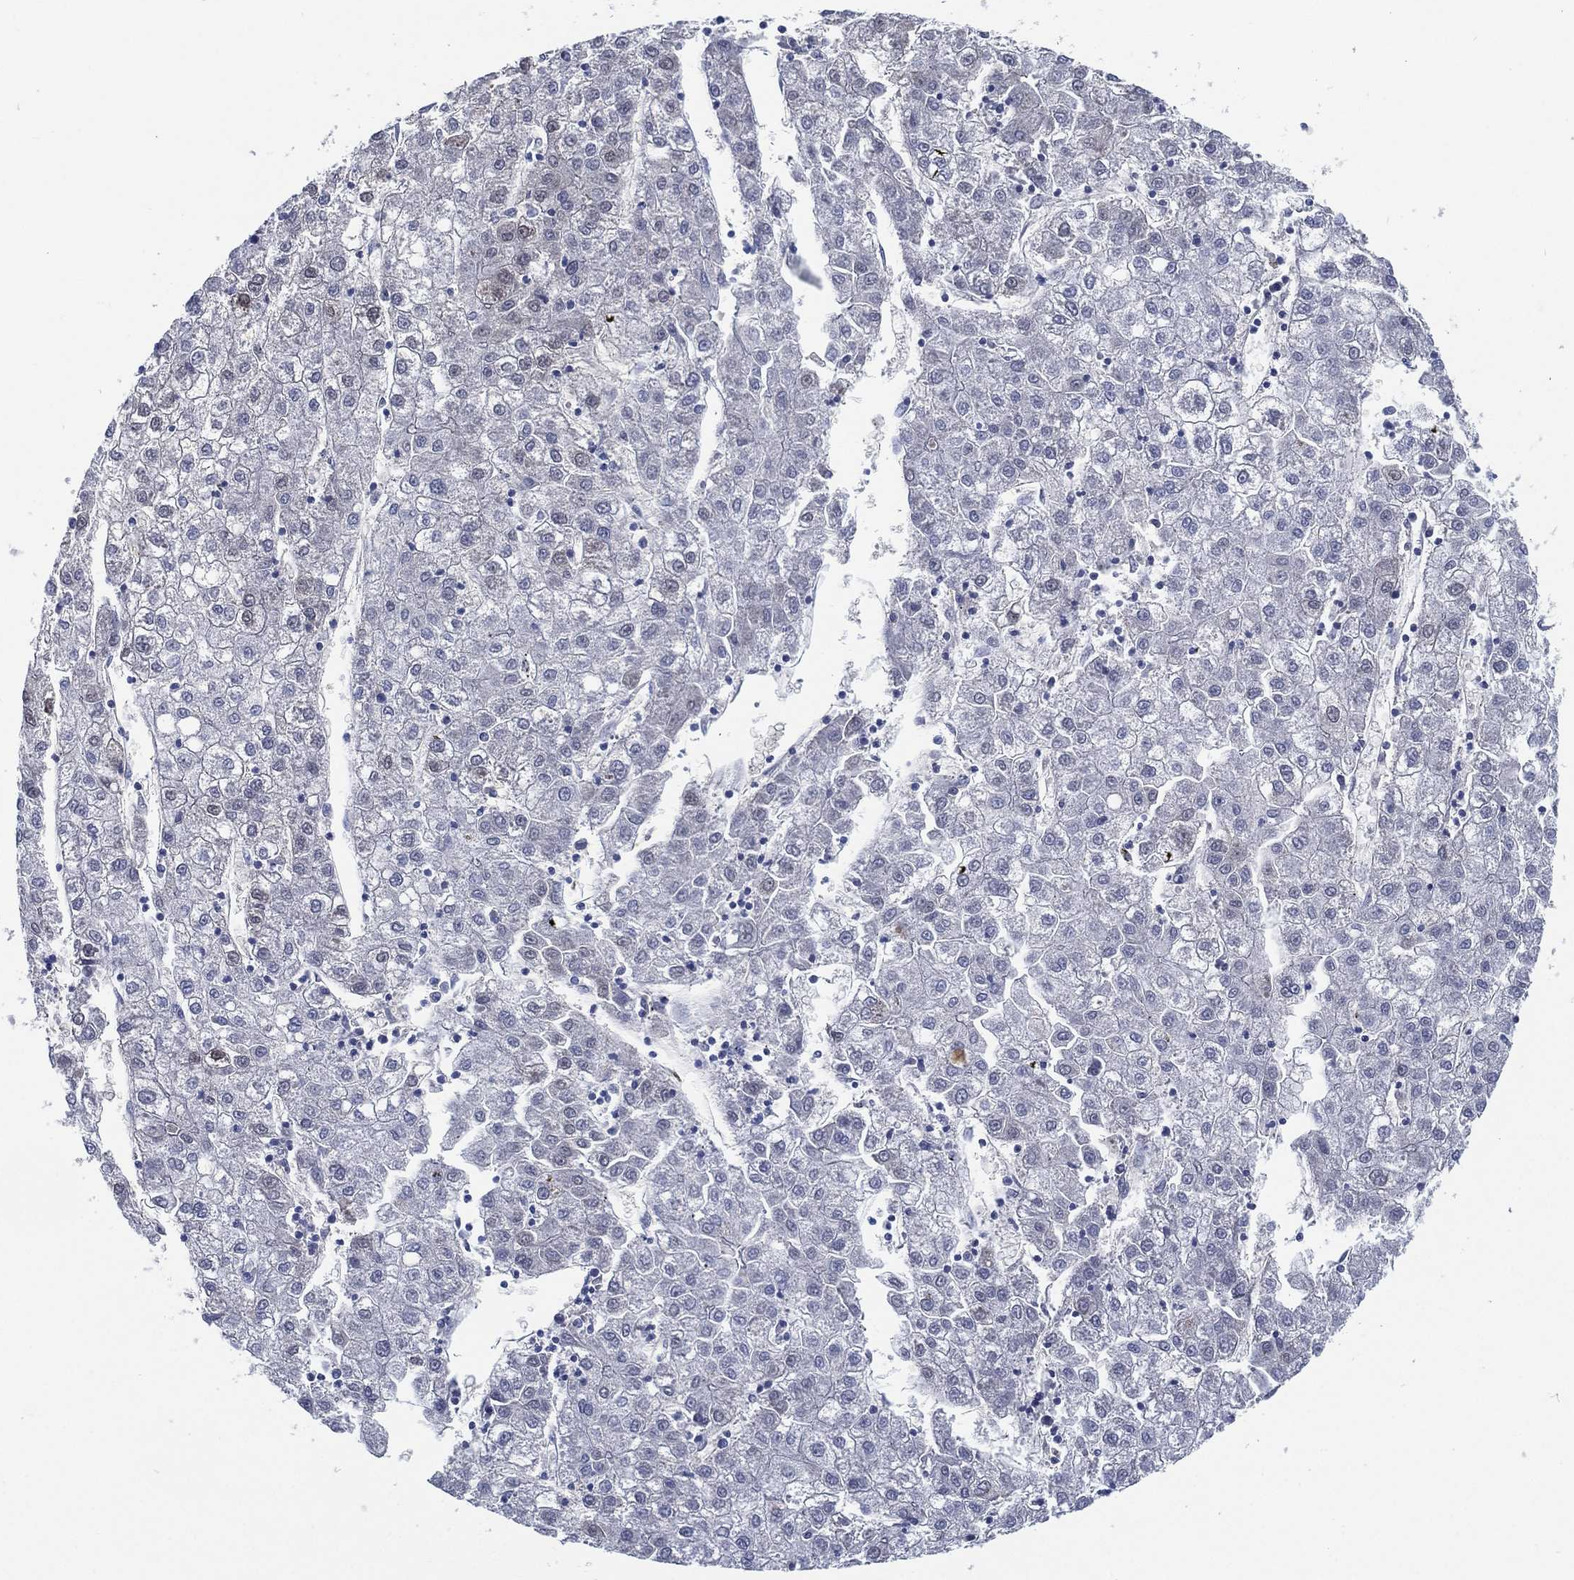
{"staining": {"intensity": "negative", "quantity": "none", "location": "none"}, "tissue": "liver cancer", "cell_type": "Tumor cells", "image_type": "cancer", "snomed": [{"axis": "morphology", "description": "Carcinoma, Hepatocellular, NOS"}, {"axis": "topography", "description": "Liver"}], "caption": "A high-resolution image shows immunohistochemistry staining of liver cancer (hepatocellular carcinoma), which displays no significant positivity in tumor cells.", "gene": "C5orf46", "patient": {"sex": "male", "age": 72}}